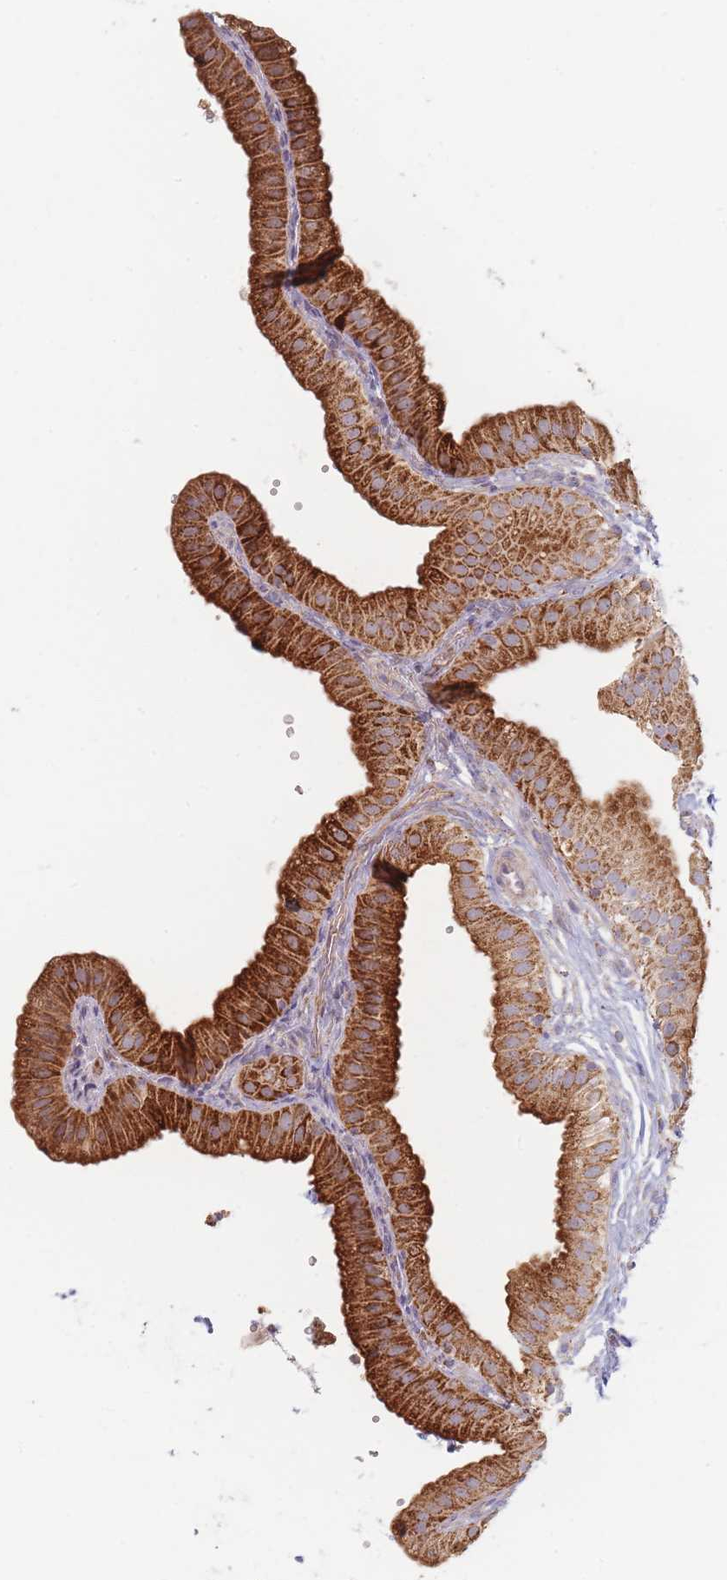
{"staining": {"intensity": "strong", "quantity": ">75%", "location": "cytoplasmic/membranous"}, "tissue": "gallbladder", "cell_type": "Glandular cells", "image_type": "normal", "snomed": [{"axis": "morphology", "description": "Normal tissue, NOS"}, {"axis": "topography", "description": "Gallbladder"}], "caption": "Immunohistochemistry (IHC) (DAB) staining of normal human gallbladder exhibits strong cytoplasmic/membranous protein expression in approximately >75% of glandular cells. The protein is shown in brown color, while the nuclei are stained blue.", "gene": "ESRP2", "patient": {"sex": "female", "age": 61}}